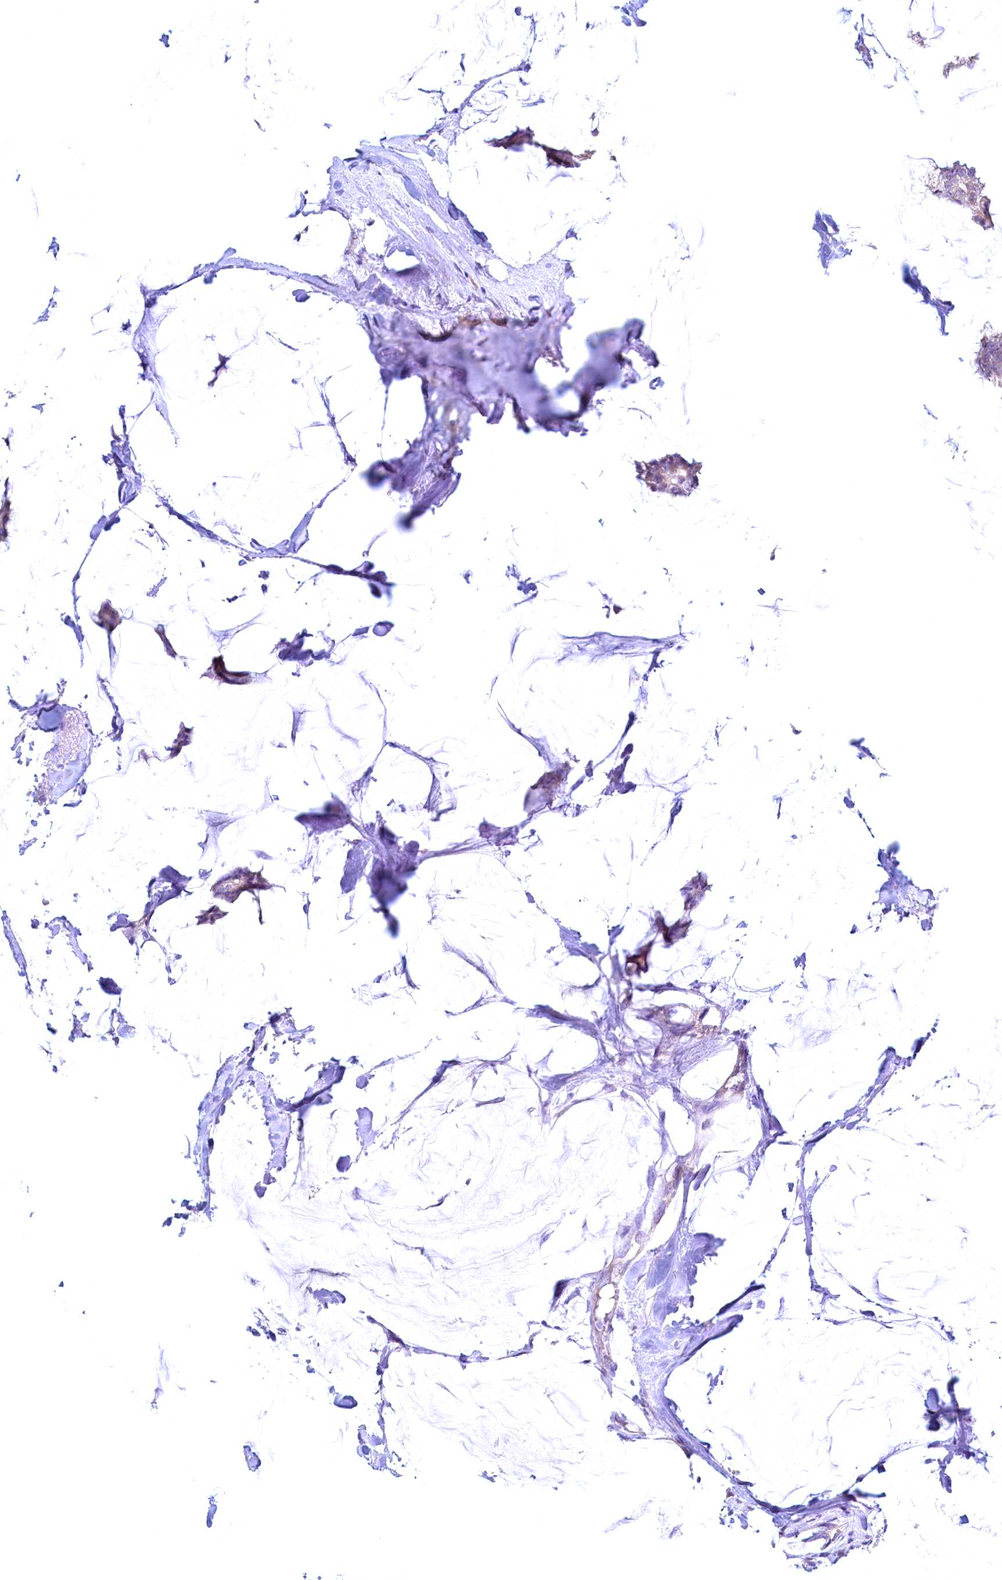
{"staining": {"intensity": "weak", "quantity": "25%-75%", "location": "cytoplasmic/membranous"}, "tissue": "breast cancer", "cell_type": "Tumor cells", "image_type": "cancer", "snomed": [{"axis": "morphology", "description": "Duct carcinoma"}, {"axis": "topography", "description": "Breast"}], "caption": "Weak cytoplasmic/membranous protein expression is identified in about 25%-75% of tumor cells in breast intraductal carcinoma. (IHC, brightfield microscopy, high magnification).", "gene": "MAP1LC3A", "patient": {"sex": "female", "age": 93}}